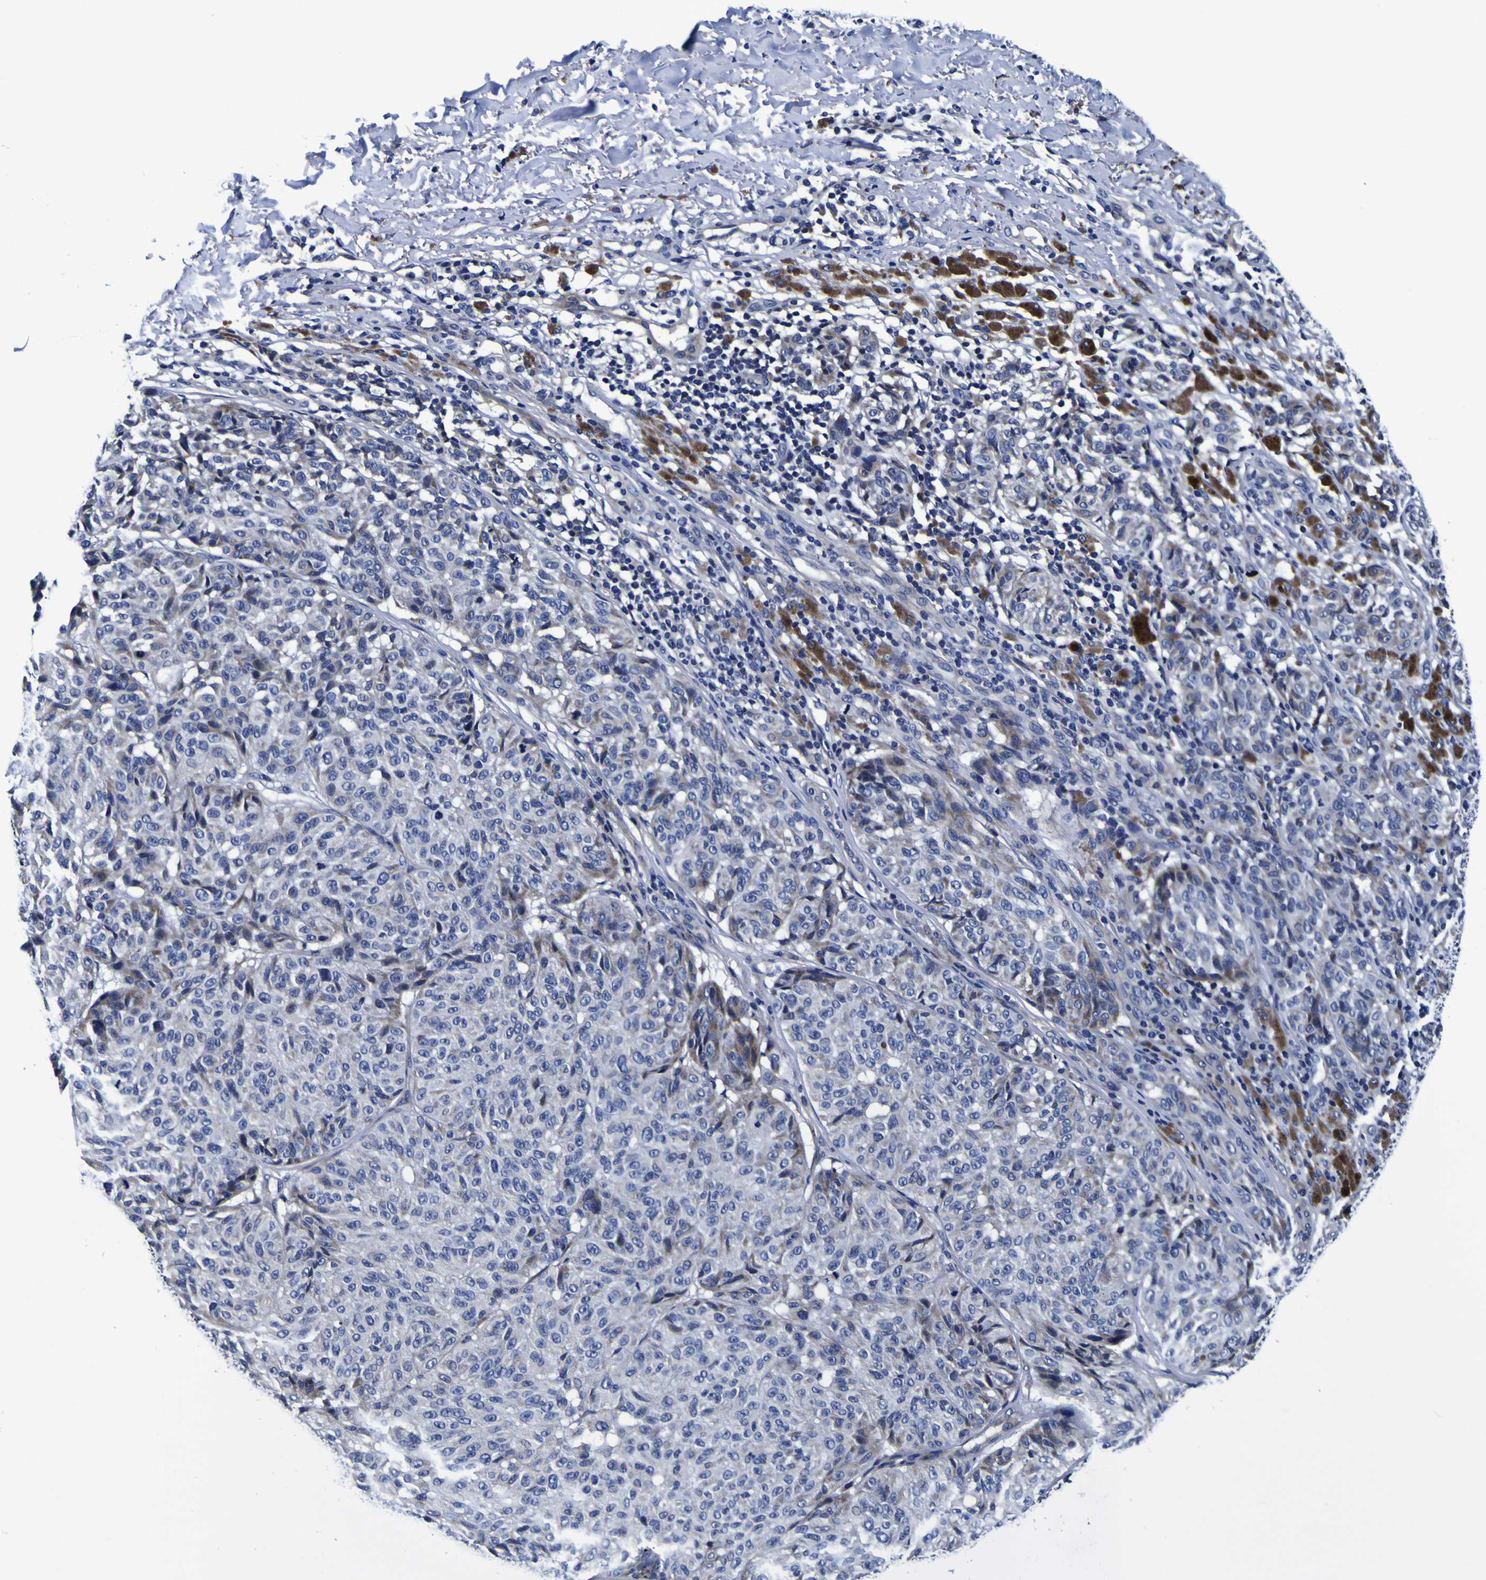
{"staining": {"intensity": "negative", "quantity": "none", "location": "none"}, "tissue": "melanoma", "cell_type": "Tumor cells", "image_type": "cancer", "snomed": [{"axis": "morphology", "description": "Malignant melanoma, NOS"}, {"axis": "topography", "description": "Skin"}], "caption": "Tumor cells show no significant expression in melanoma. (Stains: DAB immunohistochemistry (IHC) with hematoxylin counter stain, Microscopy: brightfield microscopy at high magnification).", "gene": "PDLIM4", "patient": {"sex": "female", "age": 46}}